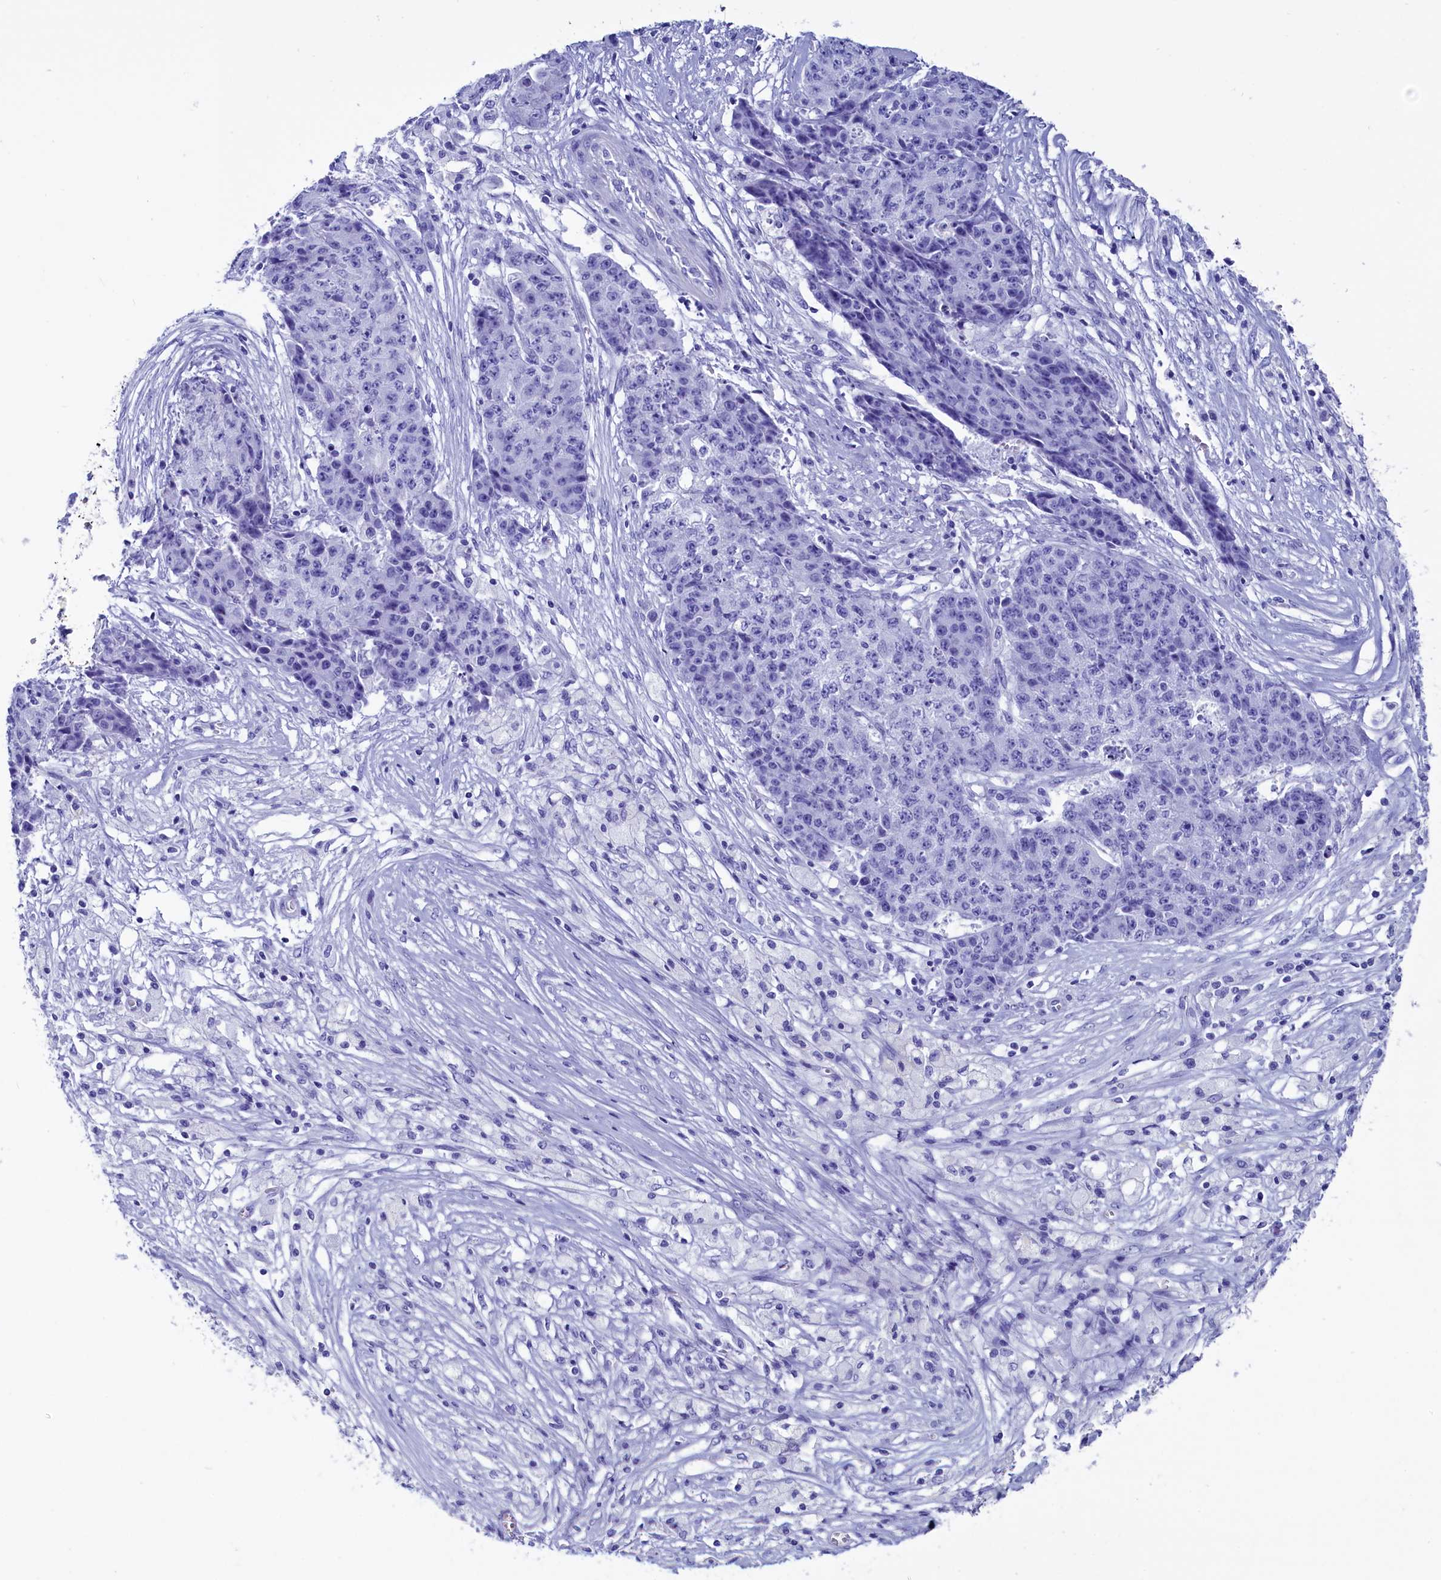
{"staining": {"intensity": "negative", "quantity": "none", "location": "none"}, "tissue": "ovarian cancer", "cell_type": "Tumor cells", "image_type": "cancer", "snomed": [{"axis": "morphology", "description": "Carcinoma, endometroid"}, {"axis": "topography", "description": "Ovary"}], "caption": "High power microscopy micrograph of an IHC micrograph of ovarian endometroid carcinoma, revealing no significant positivity in tumor cells.", "gene": "ANKRD29", "patient": {"sex": "female", "age": 42}}